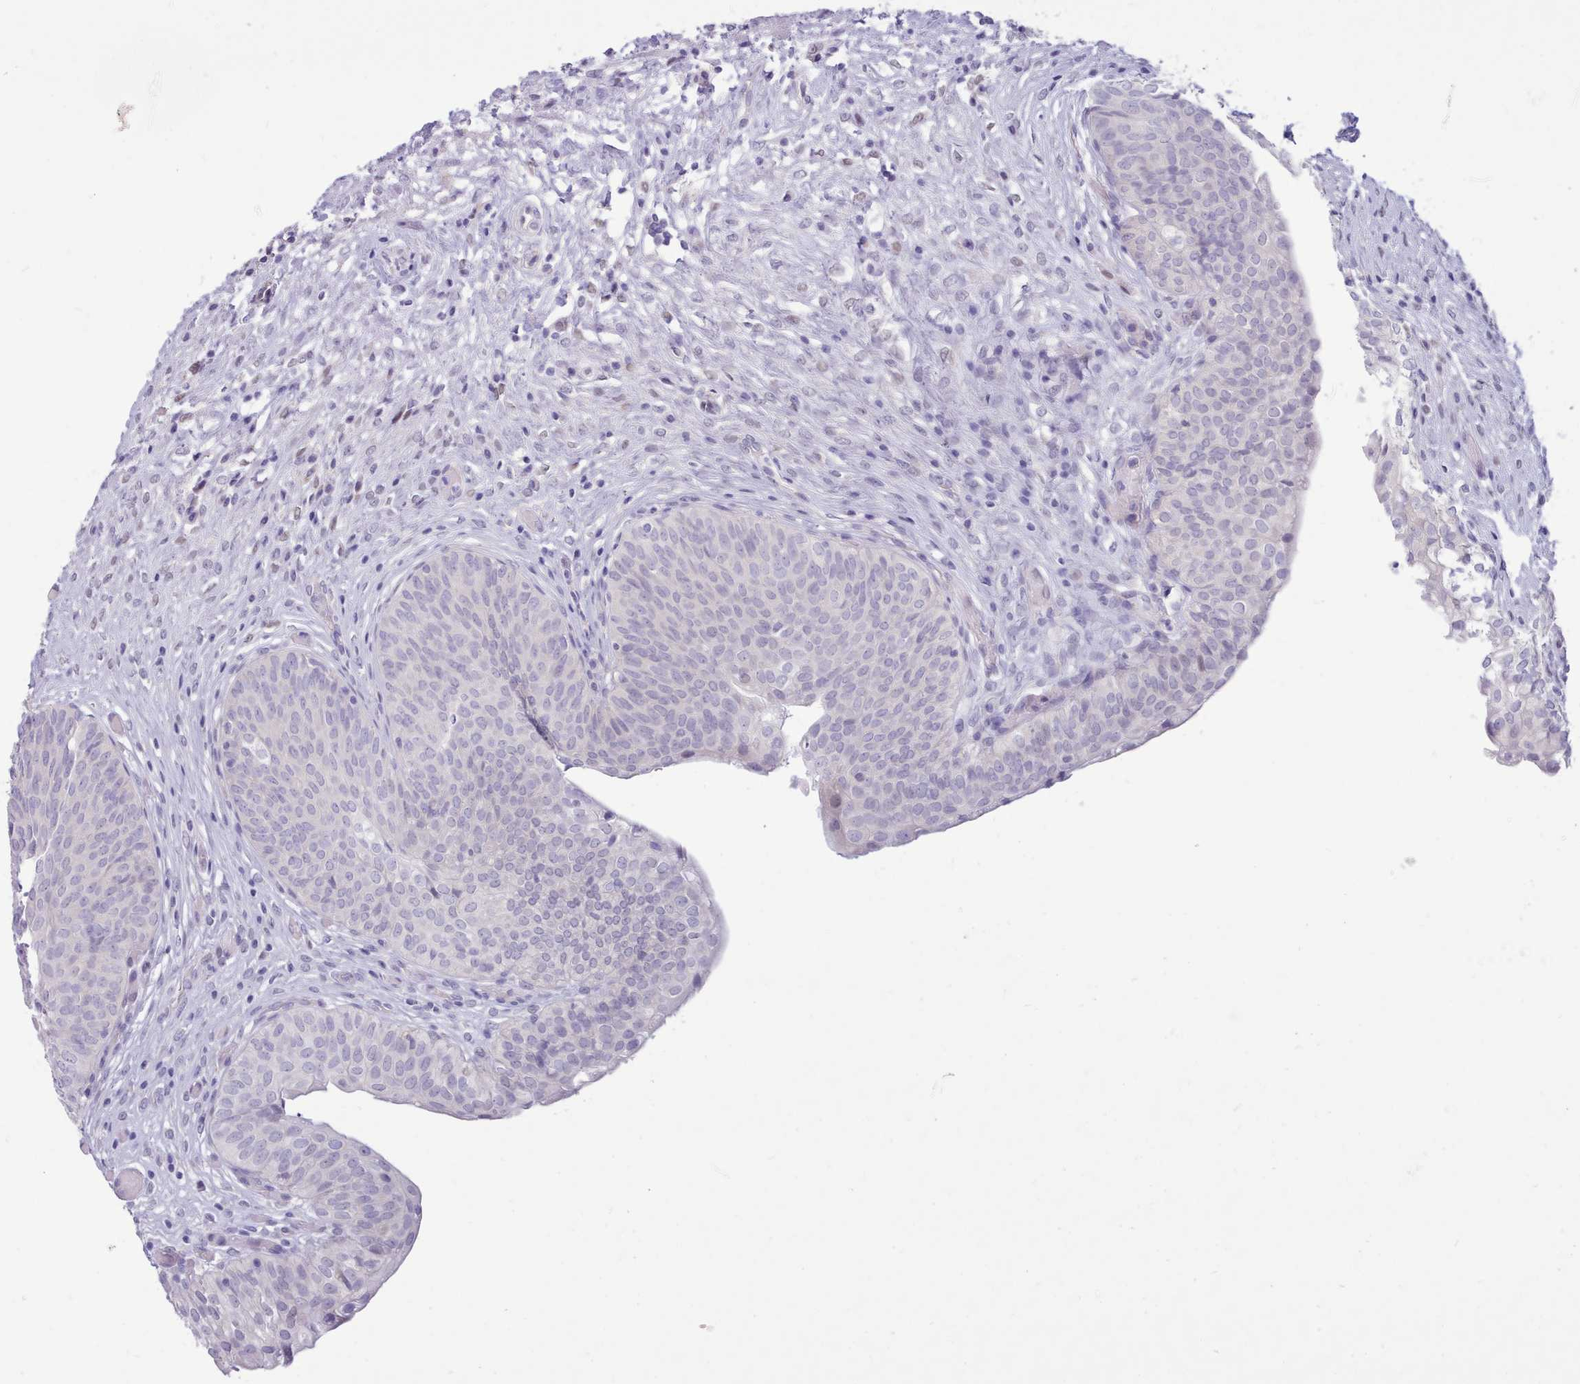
{"staining": {"intensity": "negative", "quantity": "none", "location": "none"}, "tissue": "urinary bladder", "cell_type": "Urothelial cells", "image_type": "normal", "snomed": [{"axis": "morphology", "description": "Normal tissue, NOS"}, {"axis": "topography", "description": "Urinary bladder"}], "caption": "Immunohistochemistry image of unremarkable urinary bladder: human urinary bladder stained with DAB exhibits no significant protein positivity in urothelial cells. (Brightfield microscopy of DAB (3,3'-diaminobenzidine) immunohistochemistry (IHC) at high magnification).", "gene": "TMEM253", "patient": {"sex": "male", "age": 55}}